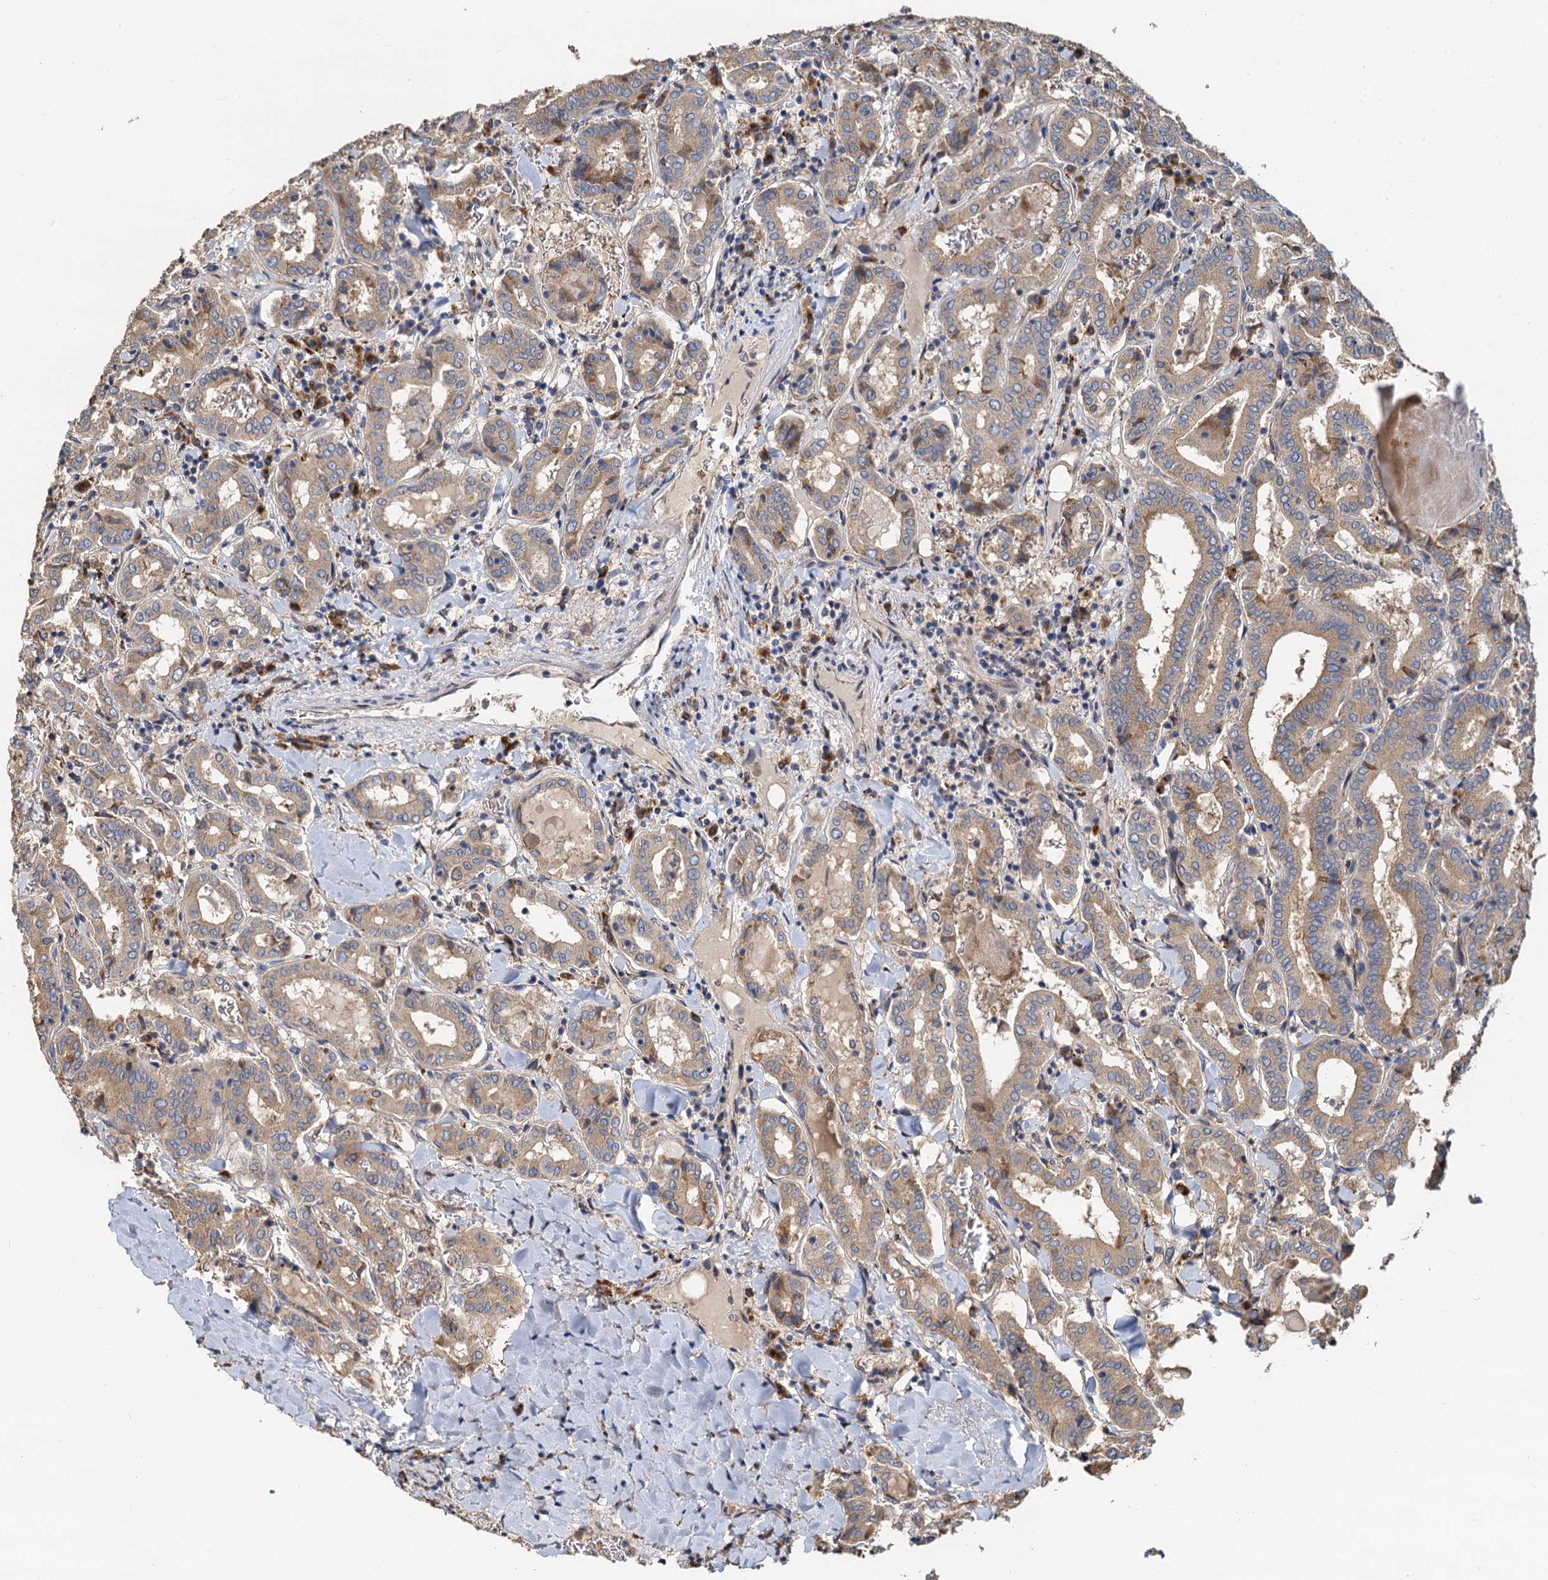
{"staining": {"intensity": "weak", "quantity": ">75%", "location": "cytoplasmic/membranous"}, "tissue": "thyroid cancer", "cell_type": "Tumor cells", "image_type": "cancer", "snomed": [{"axis": "morphology", "description": "Papillary adenocarcinoma, NOS"}, {"axis": "topography", "description": "Thyroid gland"}], "caption": "Weak cytoplasmic/membranous positivity for a protein is appreciated in approximately >75% of tumor cells of thyroid cancer (papillary adenocarcinoma) using immunohistochemistry.", "gene": "NKAPD1", "patient": {"sex": "female", "age": 72}}